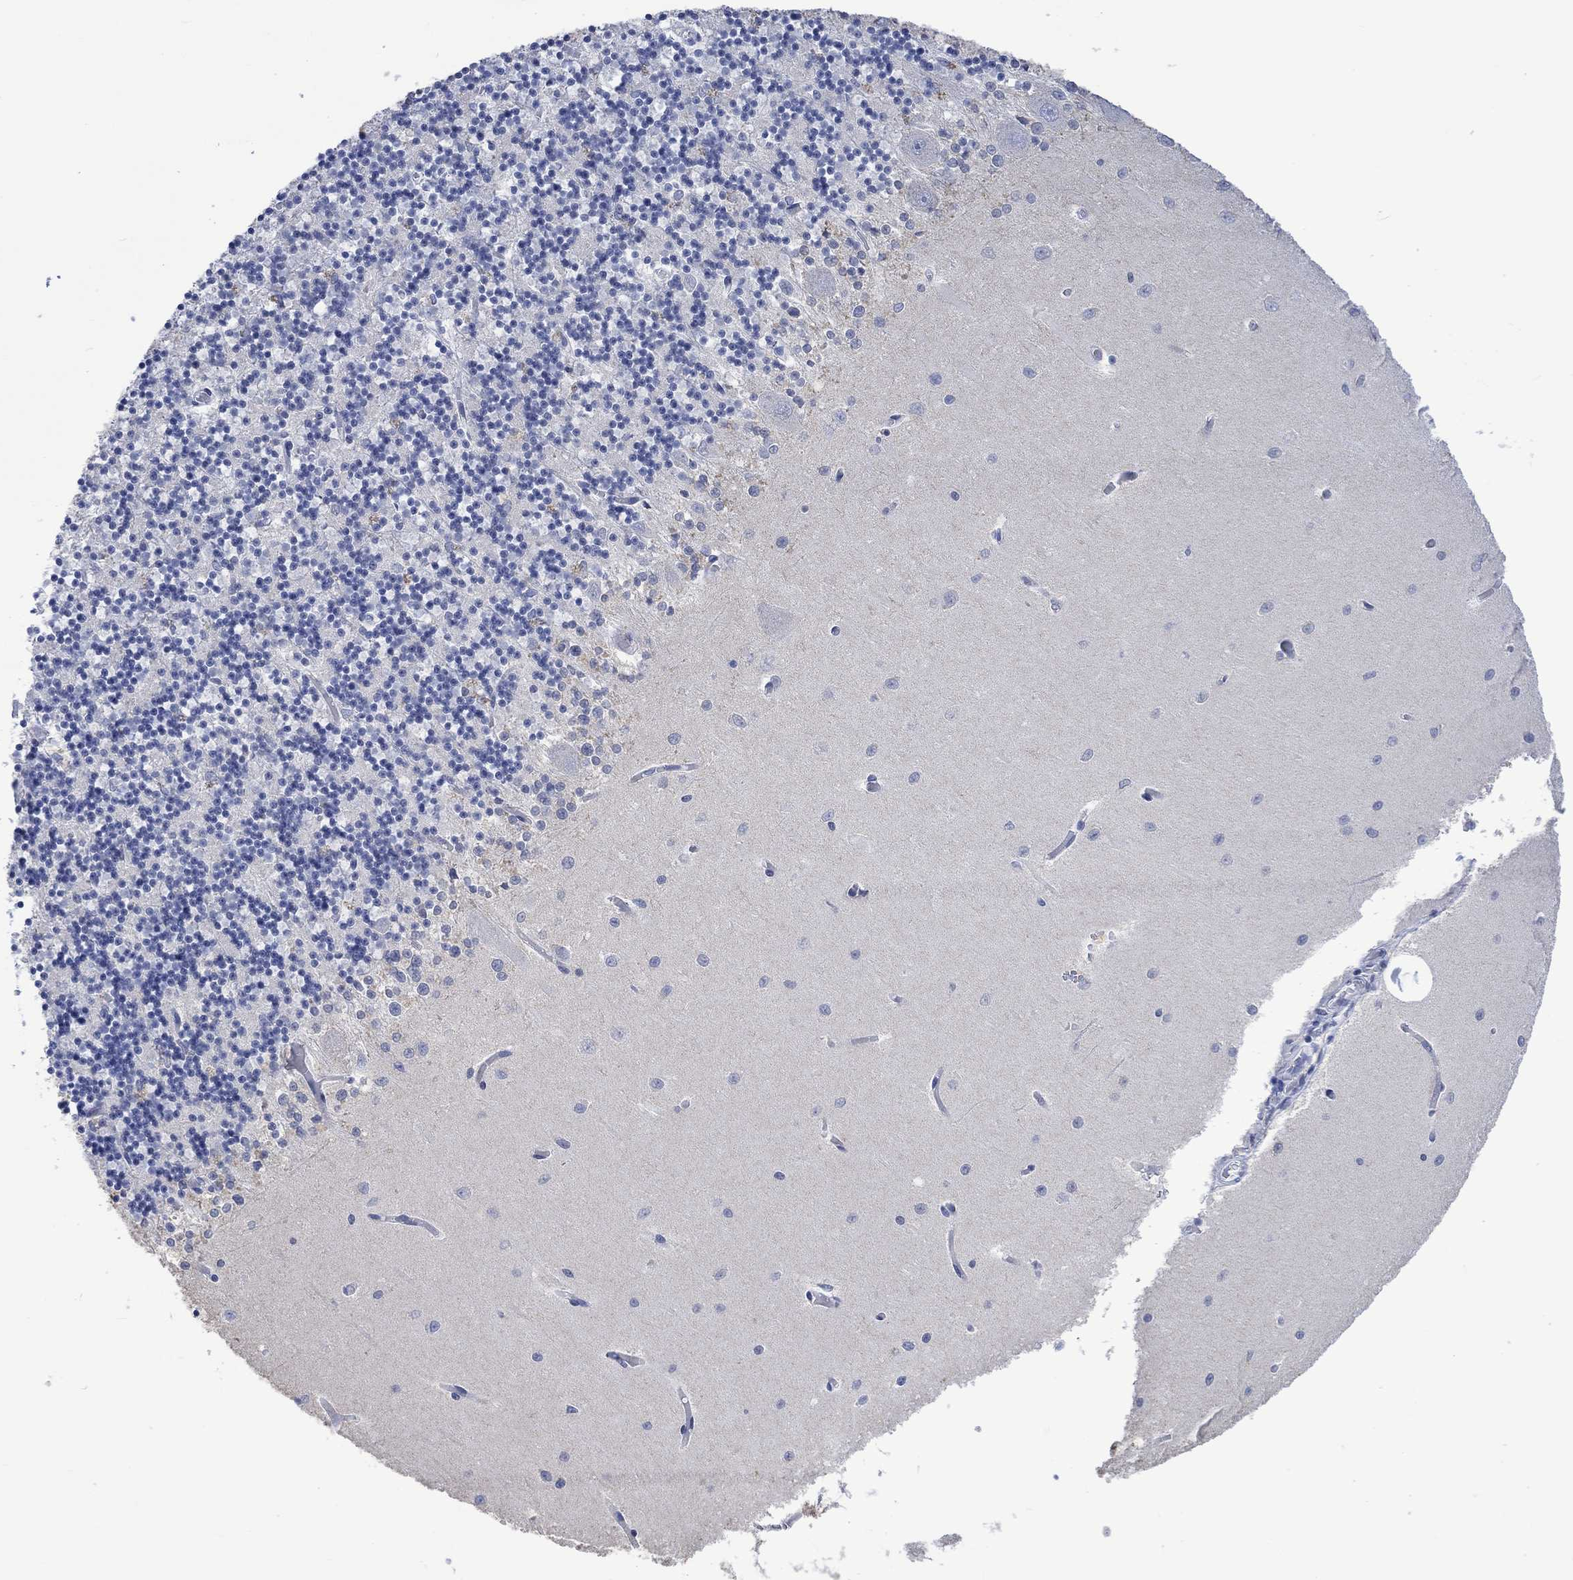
{"staining": {"intensity": "negative", "quantity": "none", "location": "none"}, "tissue": "cerebellum", "cell_type": "Cells in granular layer", "image_type": "normal", "snomed": [{"axis": "morphology", "description": "Normal tissue, NOS"}, {"axis": "topography", "description": "Cerebellum"}], "caption": "IHC image of normal human cerebellum stained for a protein (brown), which shows no expression in cells in granular layer. (DAB IHC visualized using brightfield microscopy, high magnification).", "gene": "RAD54L2", "patient": {"sex": "female", "age": 64}}